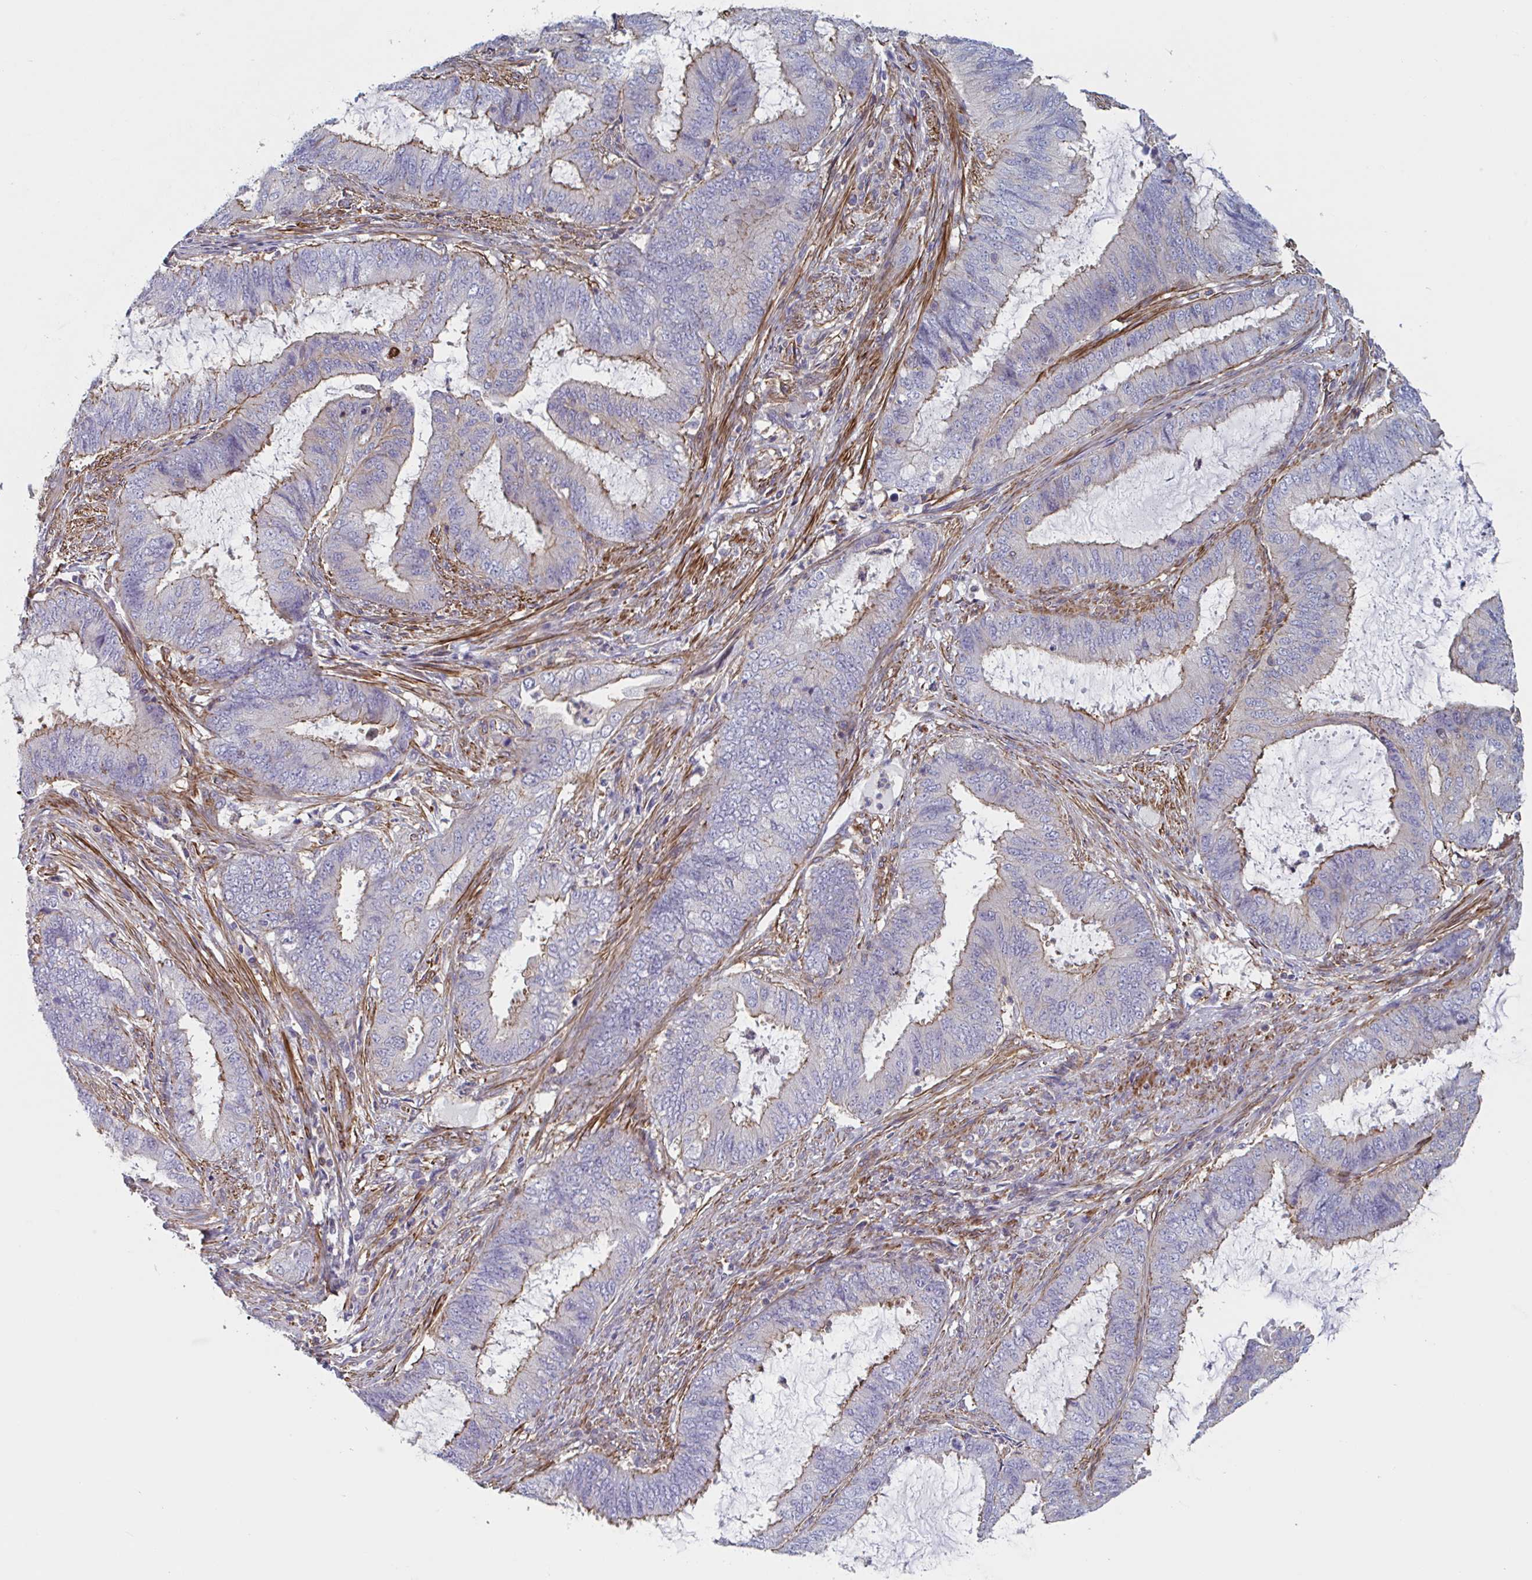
{"staining": {"intensity": "weak", "quantity": "25%-75%", "location": "cytoplasmic/membranous"}, "tissue": "endometrial cancer", "cell_type": "Tumor cells", "image_type": "cancer", "snomed": [{"axis": "morphology", "description": "Adenocarcinoma, NOS"}, {"axis": "topography", "description": "Endometrium"}], "caption": "The immunohistochemical stain shows weak cytoplasmic/membranous staining in tumor cells of endometrial cancer tissue. (Brightfield microscopy of DAB IHC at high magnification).", "gene": "SHISA7", "patient": {"sex": "female", "age": 51}}